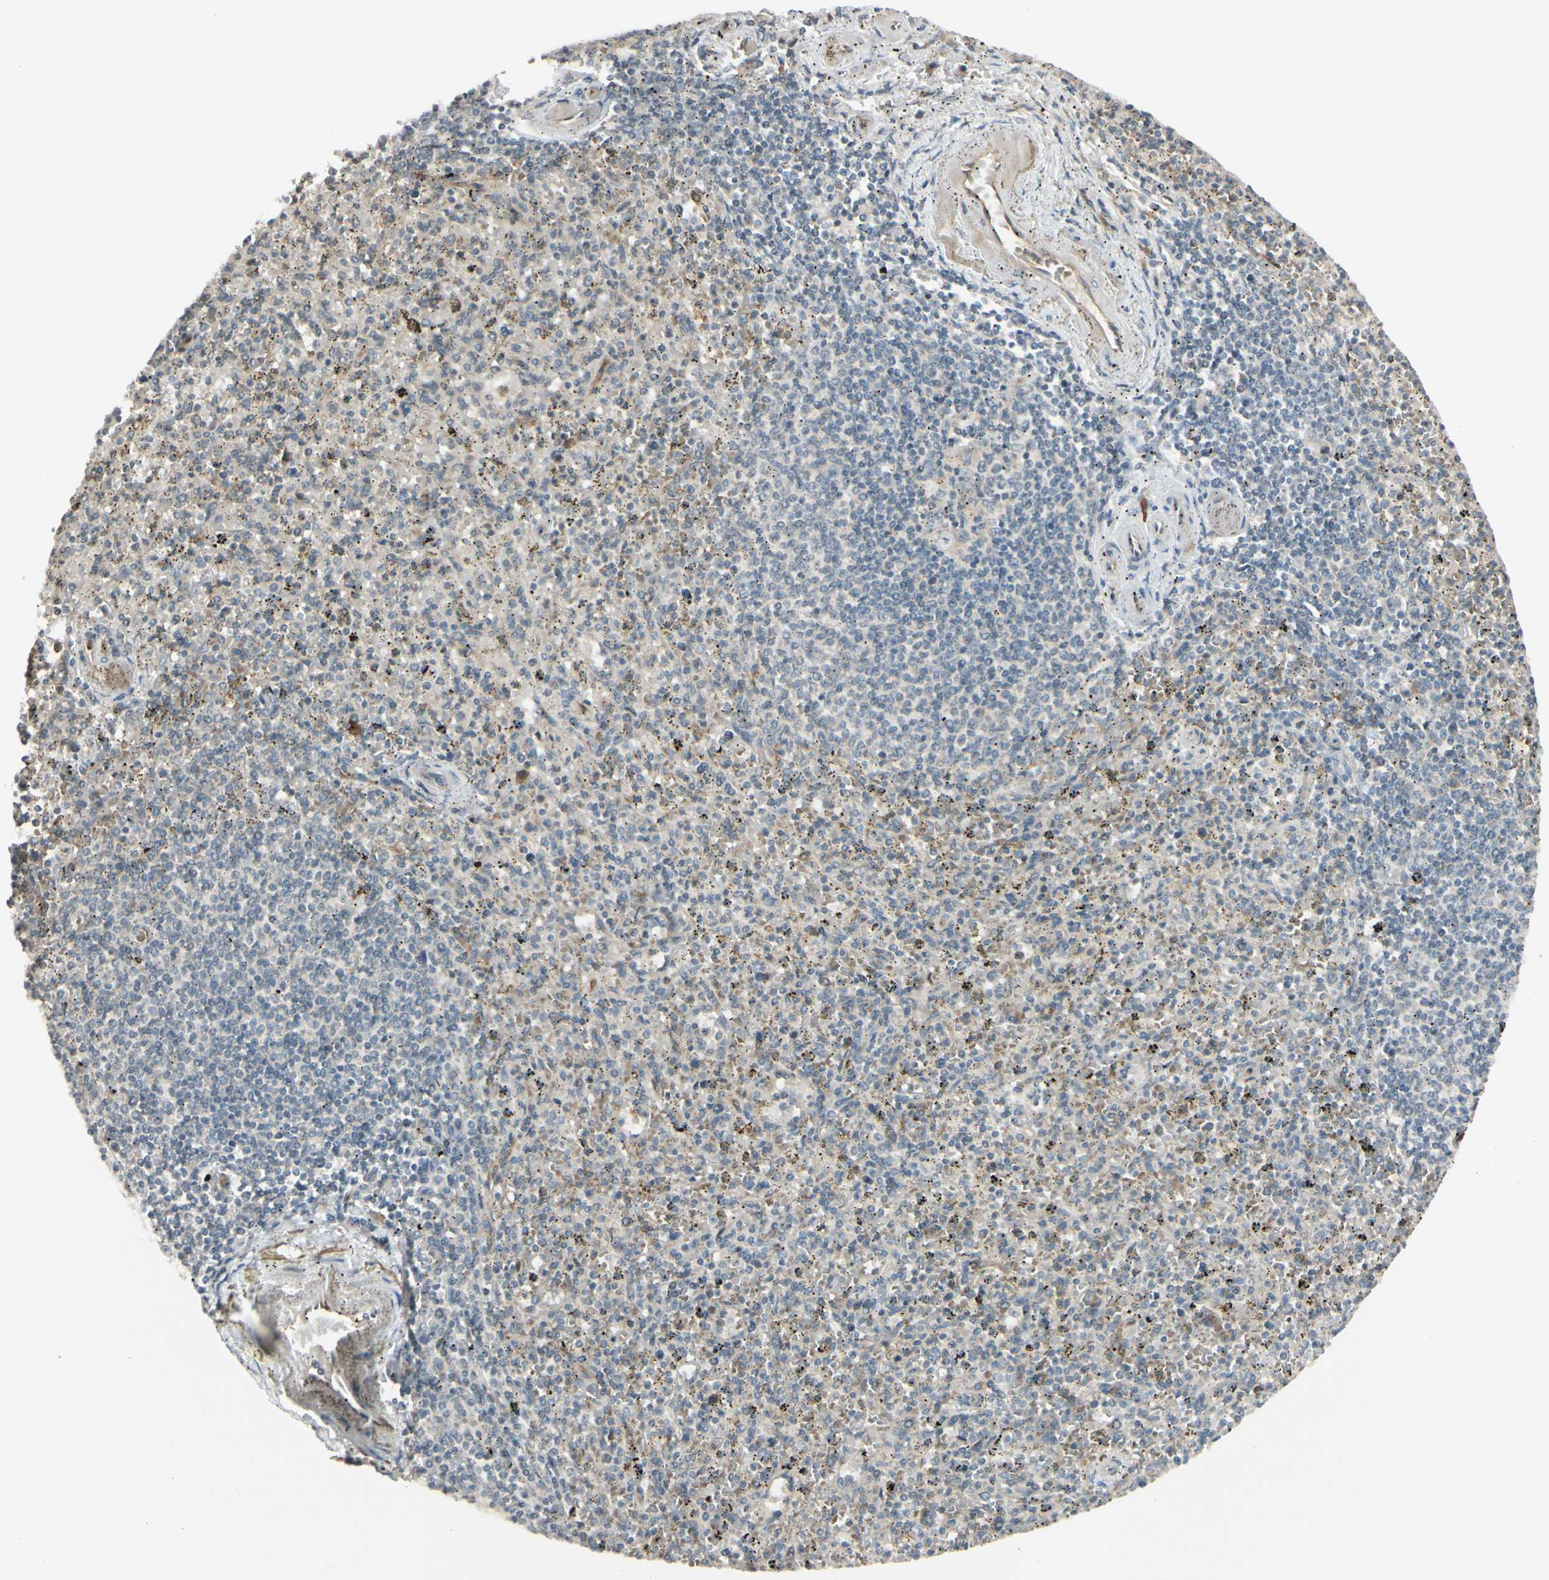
{"staining": {"intensity": "weak", "quantity": ">75%", "location": "cytoplasmic/membranous"}, "tissue": "spleen", "cell_type": "Cells in red pulp", "image_type": "normal", "snomed": [{"axis": "morphology", "description": "Normal tissue, NOS"}, {"axis": "topography", "description": "Spleen"}], "caption": "Immunohistochemistry photomicrograph of benign spleen: human spleen stained using IHC displays low levels of weak protein expression localized specifically in the cytoplasmic/membranous of cells in red pulp, appearing as a cytoplasmic/membranous brown color.", "gene": "FGF10", "patient": {"sex": "male", "age": 72}}